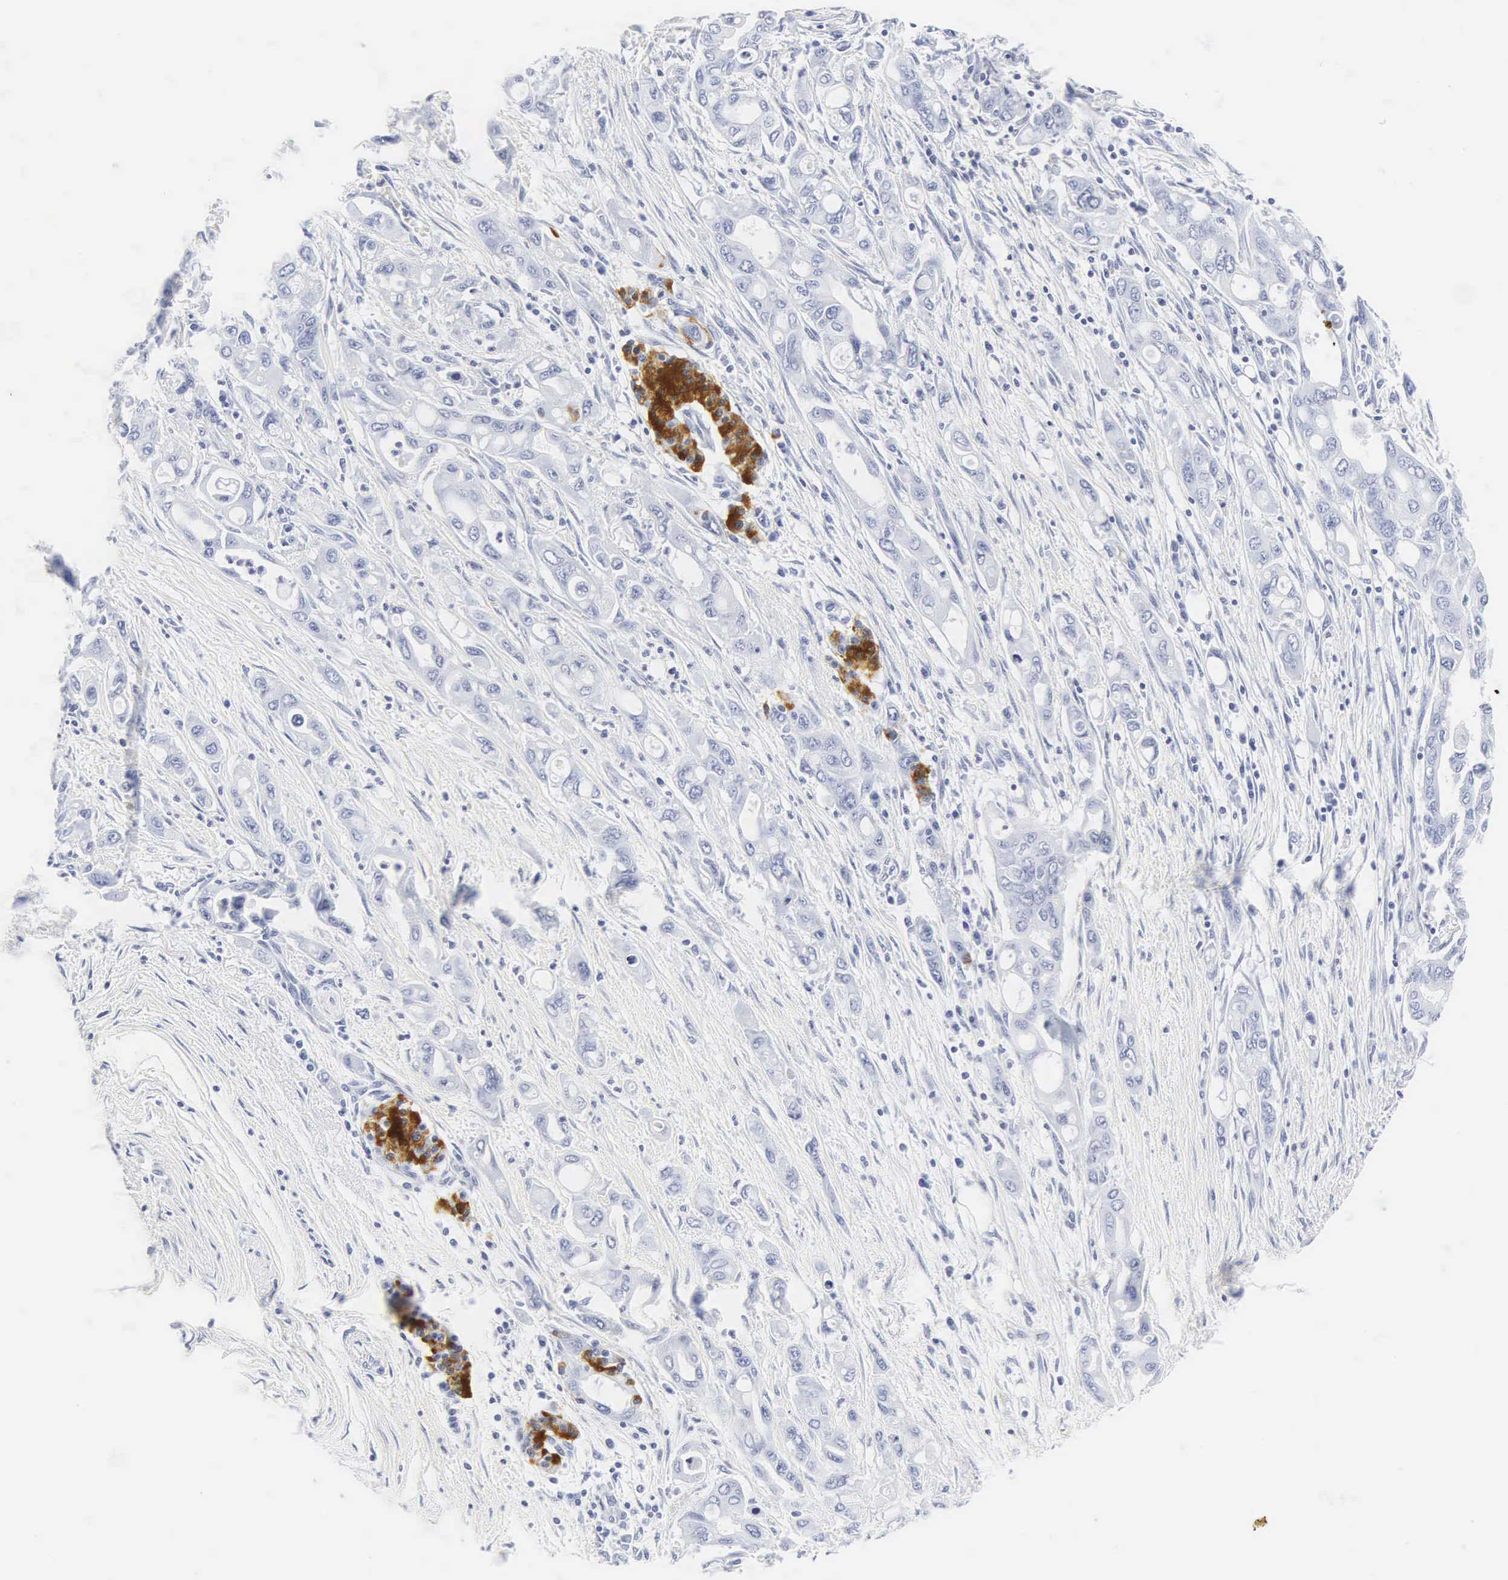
{"staining": {"intensity": "negative", "quantity": "none", "location": "none"}, "tissue": "pancreatic cancer", "cell_type": "Tumor cells", "image_type": "cancer", "snomed": [{"axis": "morphology", "description": "Adenocarcinoma, NOS"}, {"axis": "topography", "description": "Pancreas"}], "caption": "An immunohistochemistry micrograph of pancreatic cancer is shown. There is no staining in tumor cells of pancreatic cancer. (DAB (3,3'-diaminobenzidine) immunohistochemistry (IHC) visualized using brightfield microscopy, high magnification).", "gene": "INS", "patient": {"sex": "female", "age": 57}}